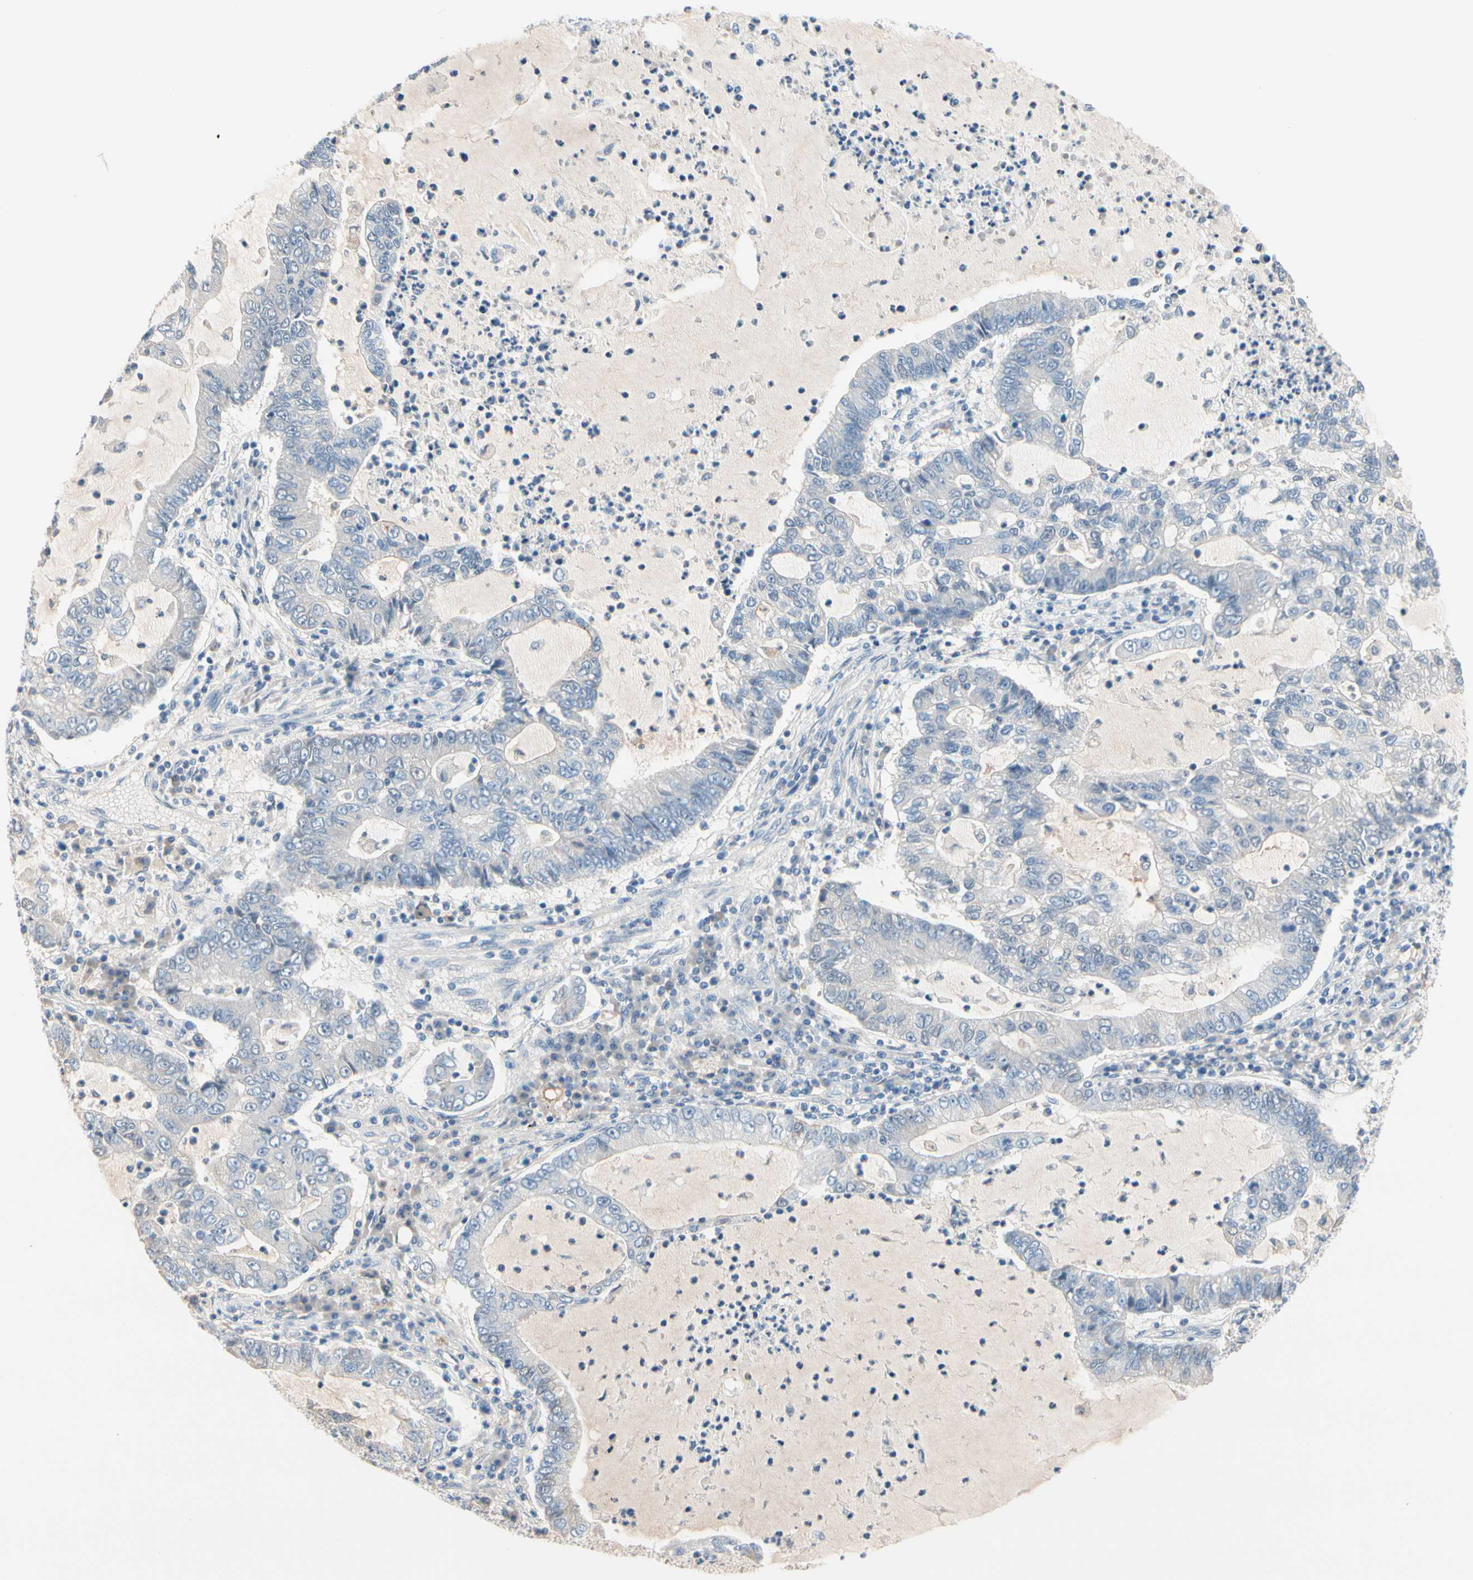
{"staining": {"intensity": "negative", "quantity": "none", "location": "none"}, "tissue": "lung cancer", "cell_type": "Tumor cells", "image_type": "cancer", "snomed": [{"axis": "morphology", "description": "Adenocarcinoma, NOS"}, {"axis": "topography", "description": "Lung"}], "caption": "Tumor cells show no significant protein positivity in lung adenocarcinoma.", "gene": "MARK1", "patient": {"sex": "female", "age": 51}}